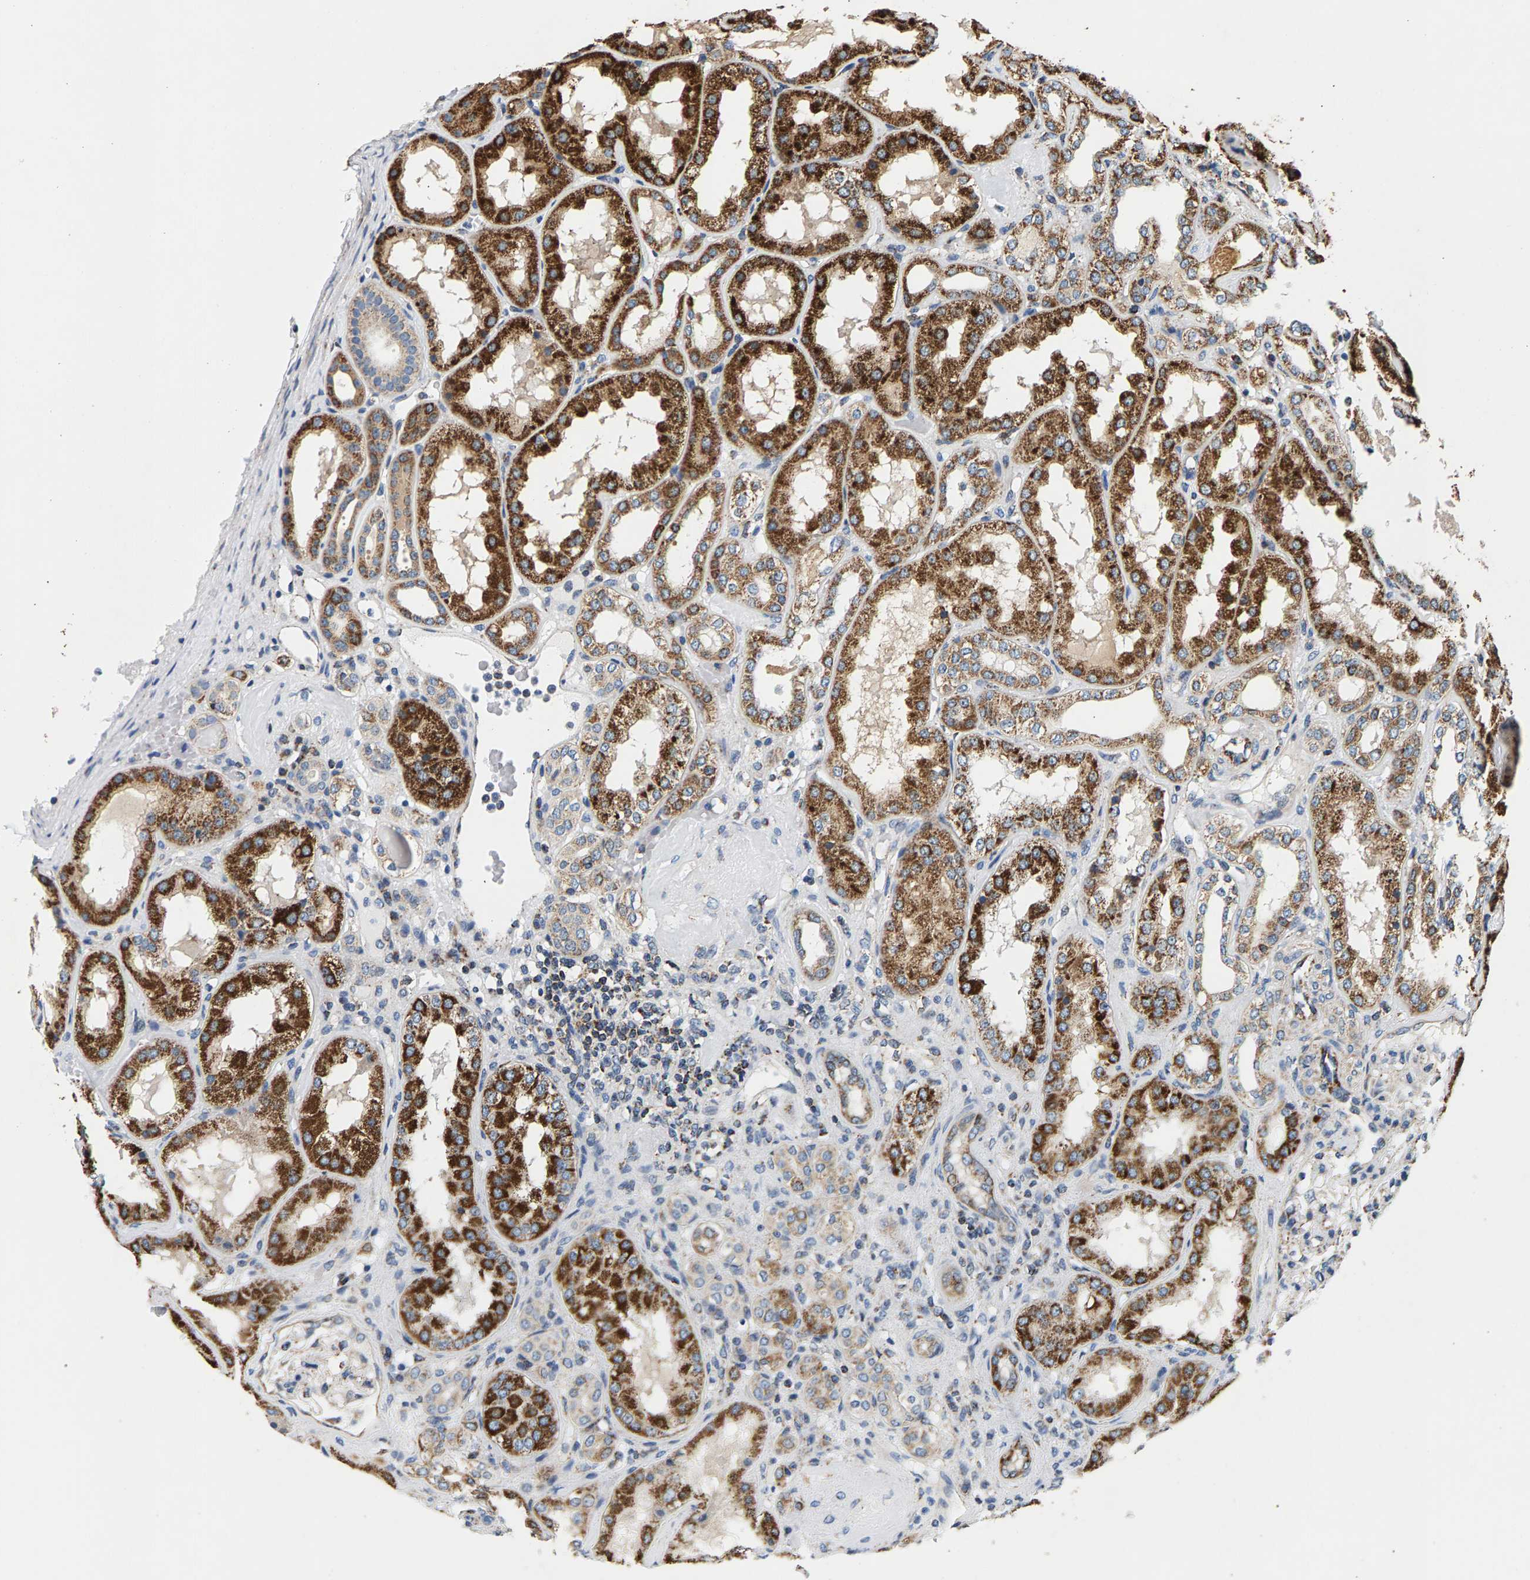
{"staining": {"intensity": "weak", "quantity": "<25%", "location": "cytoplasmic/membranous"}, "tissue": "kidney", "cell_type": "Cells in glomeruli", "image_type": "normal", "snomed": [{"axis": "morphology", "description": "Normal tissue, NOS"}, {"axis": "topography", "description": "Kidney"}], "caption": "Immunohistochemical staining of unremarkable kidney shows no significant staining in cells in glomeruli. (DAB (3,3'-diaminobenzidine) immunohistochemistry visualized using brightfield microscopy, high magnification).", "gene": "PDE1A", "patient": {"sex": "female", "age": 56}}